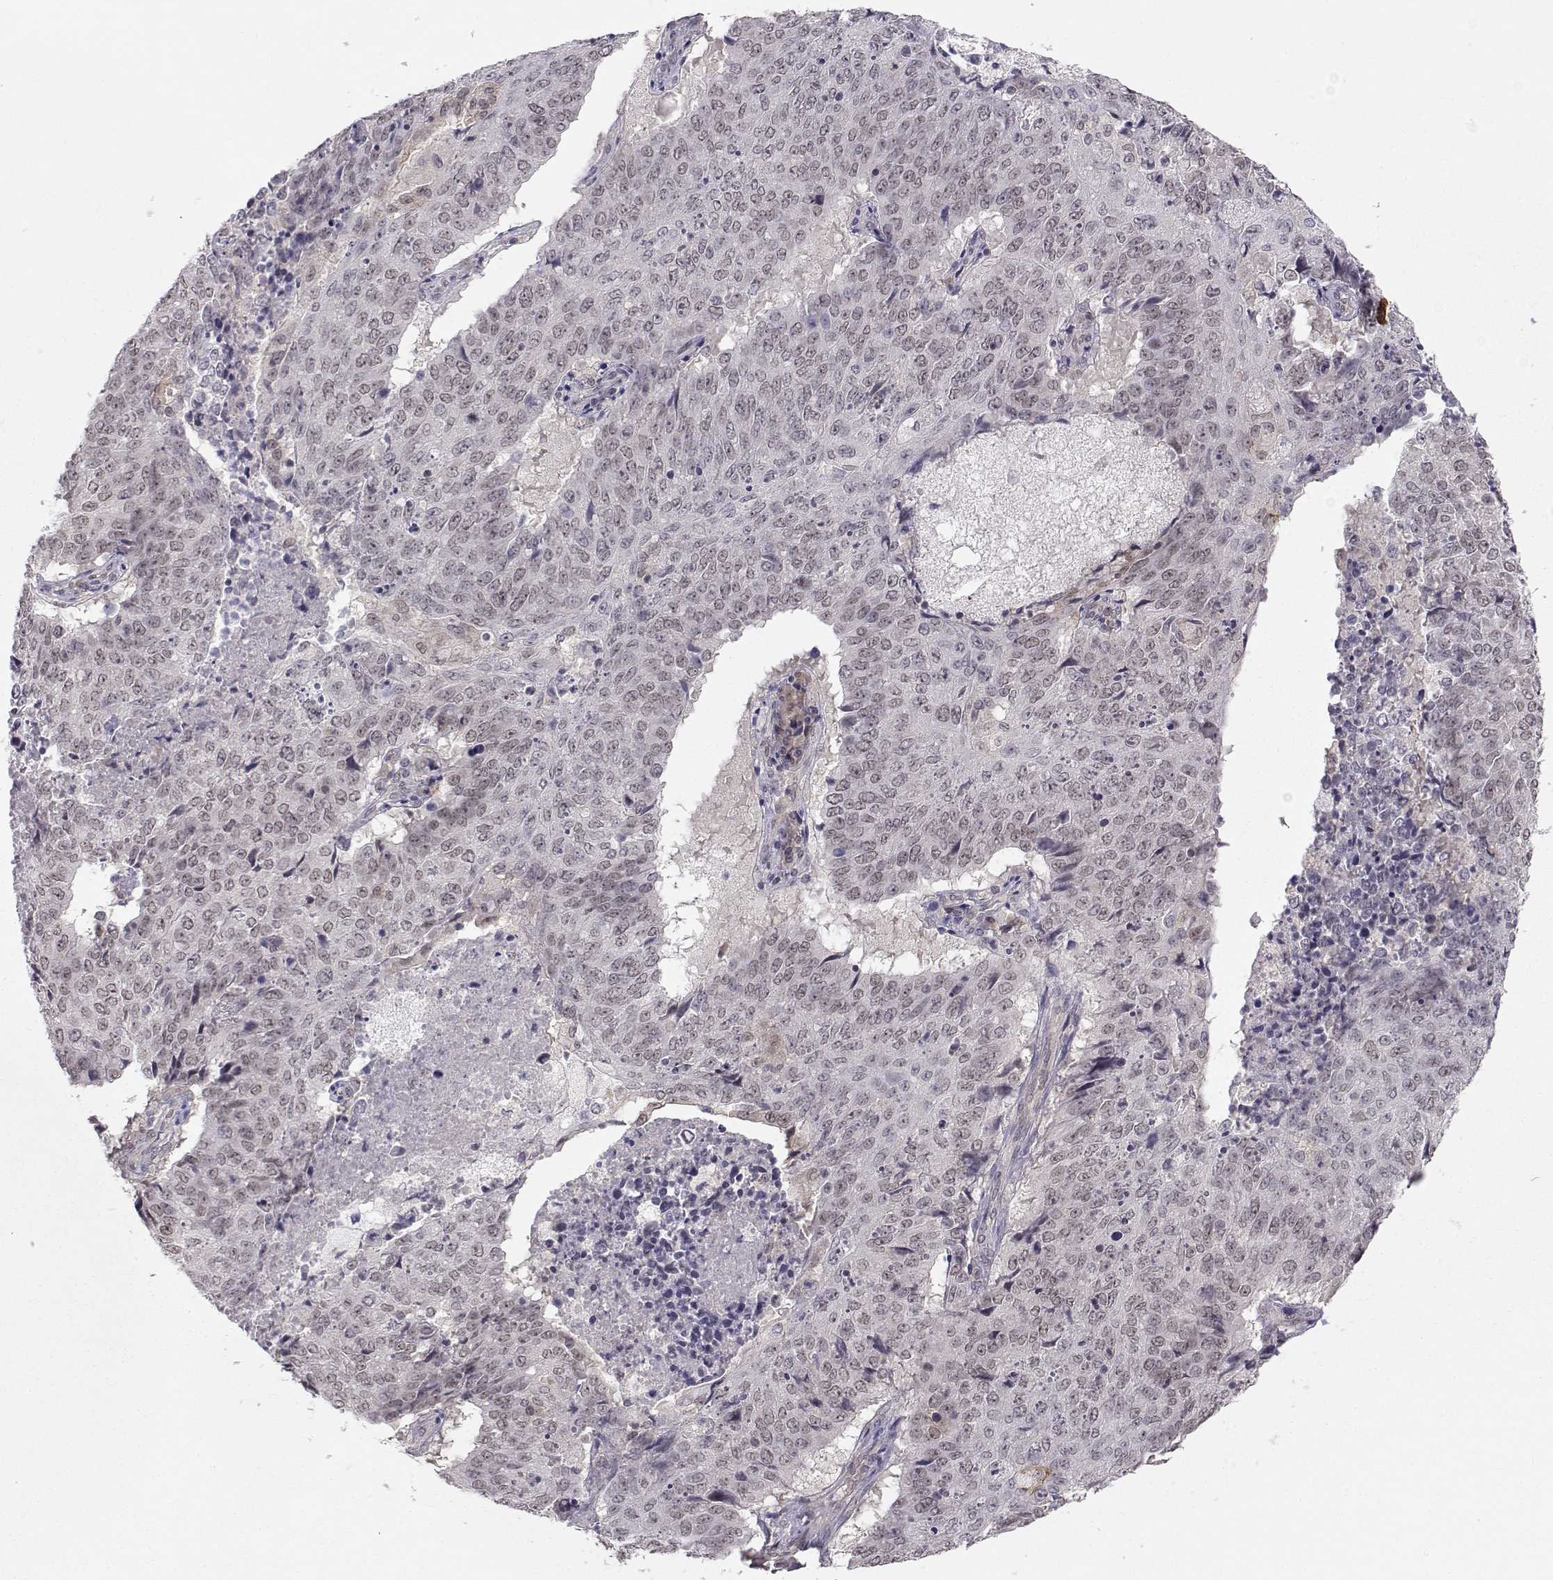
{"staining": {"intensity": "negative", "quantity": "none", "location": "none"}, "tissue": "lung cancer", "cell_type": "Tumor cells", "image_type": "cancer", "snomed": [{"axis": "morphology", "description": "Normal tissue, NOS"}, {"axis": "morphology", "description": "Squamous cell carcinoma, NOS"}, {"axis": "topography", "description": "Bronchus"}, {"axis": "topography", "description": "Lung"}], "caption": "Immunohistochemistry of human lung squamous cell carcinoma exhibits no staining in tumor cells. (DAB (3,3'-diaminobenzidine) IHC, high magnification).", "gene": "KIF13B", "patient": {"sex": "male", "age": 64}}